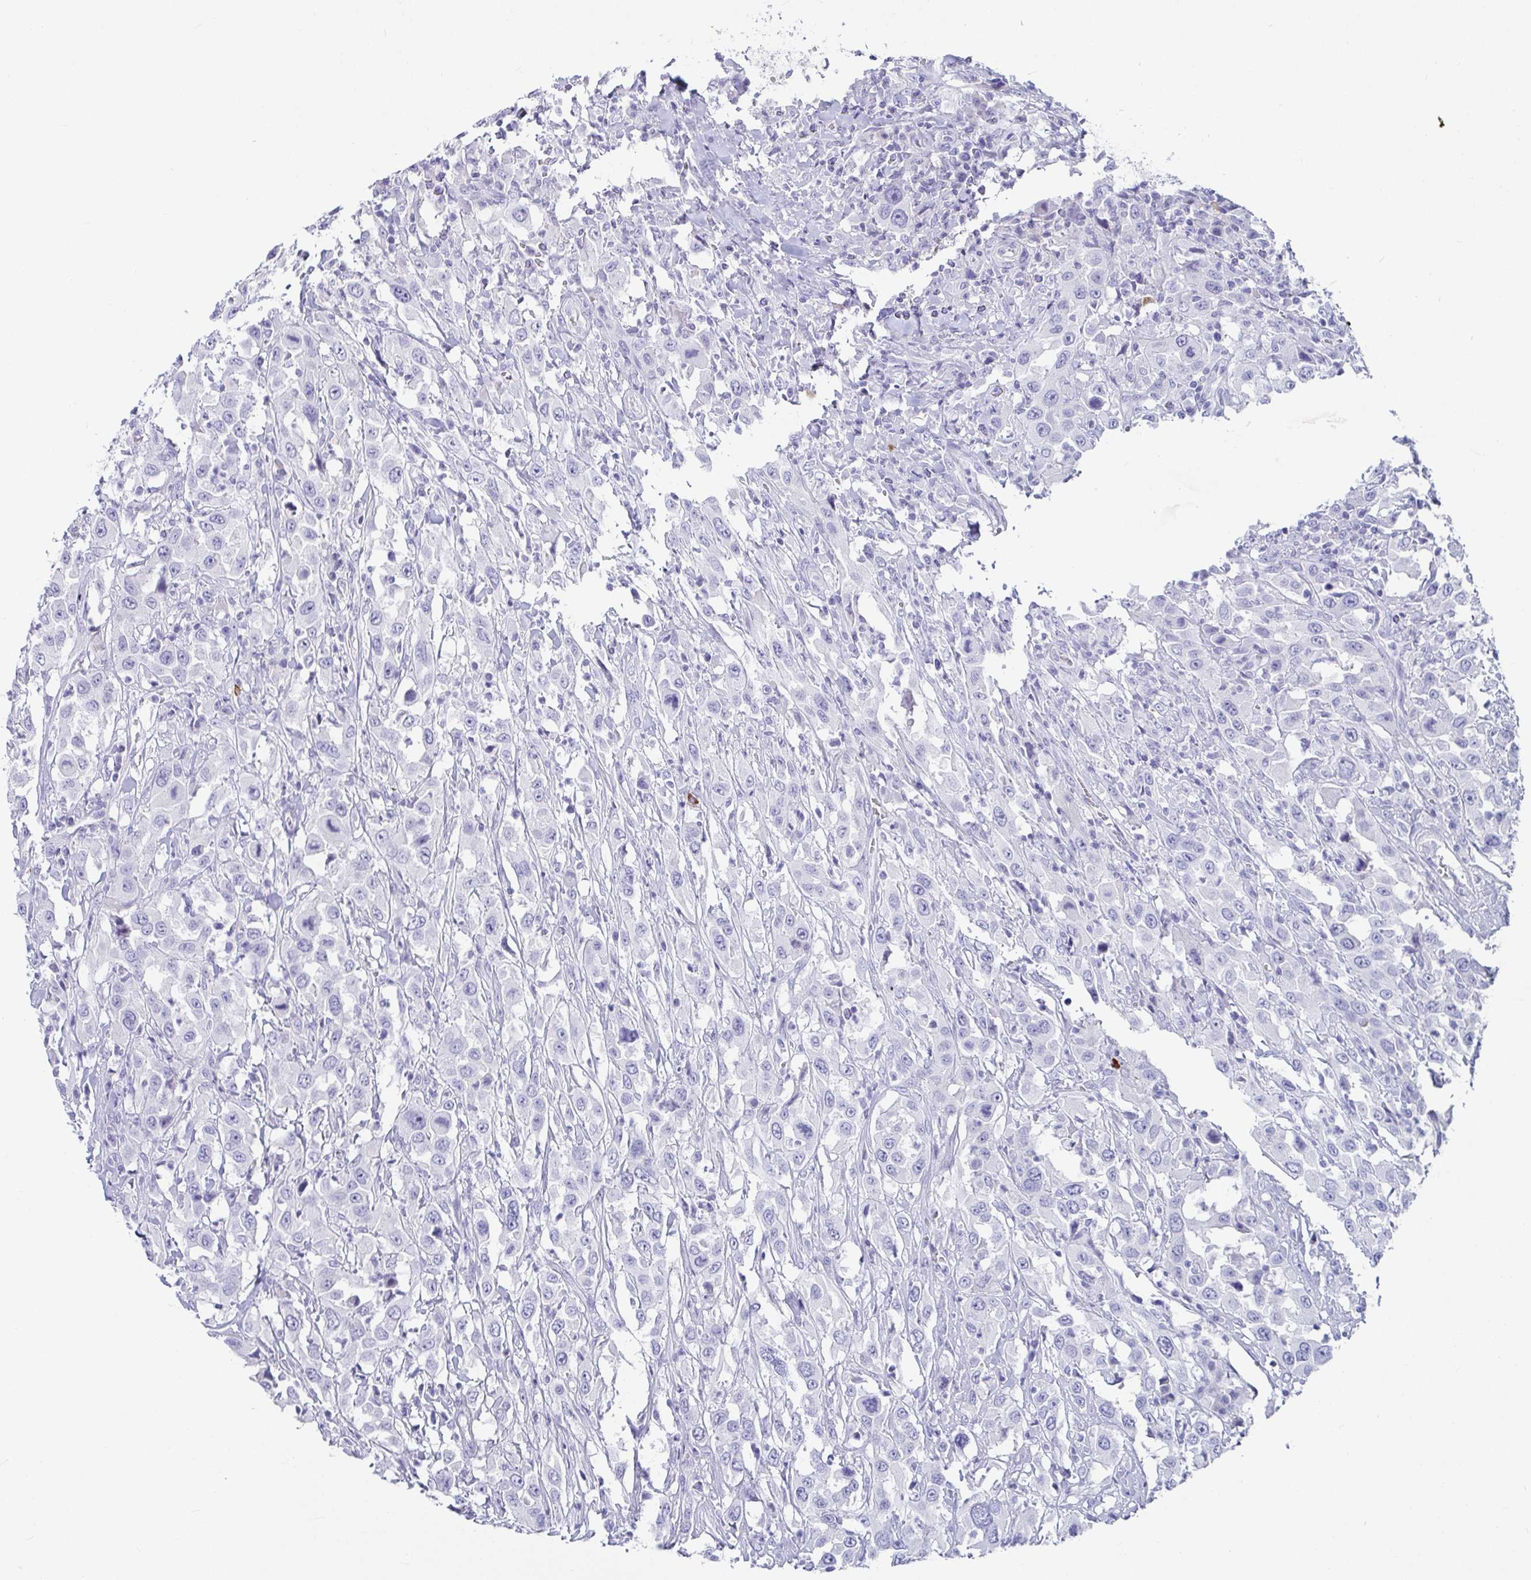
{"staining": {"intensity": "negative", "quantity": "none", "location": "none"}, "tissue": "urothelial cancer", "cell_type": "Tumor cells", "image_type": "cancer", "snomed": [{"axis": "morphology", "description": "Urothelial carcinoma, High grade"}, {"axis": "topography", "description": "Urinary bladder"}], "caption": "Immunohistochemistry of urothelial cancer demonstrates no expression in tumor cells.", "gene": "PLA2G1B", "patient": {"sex": "male", "age": 61}}